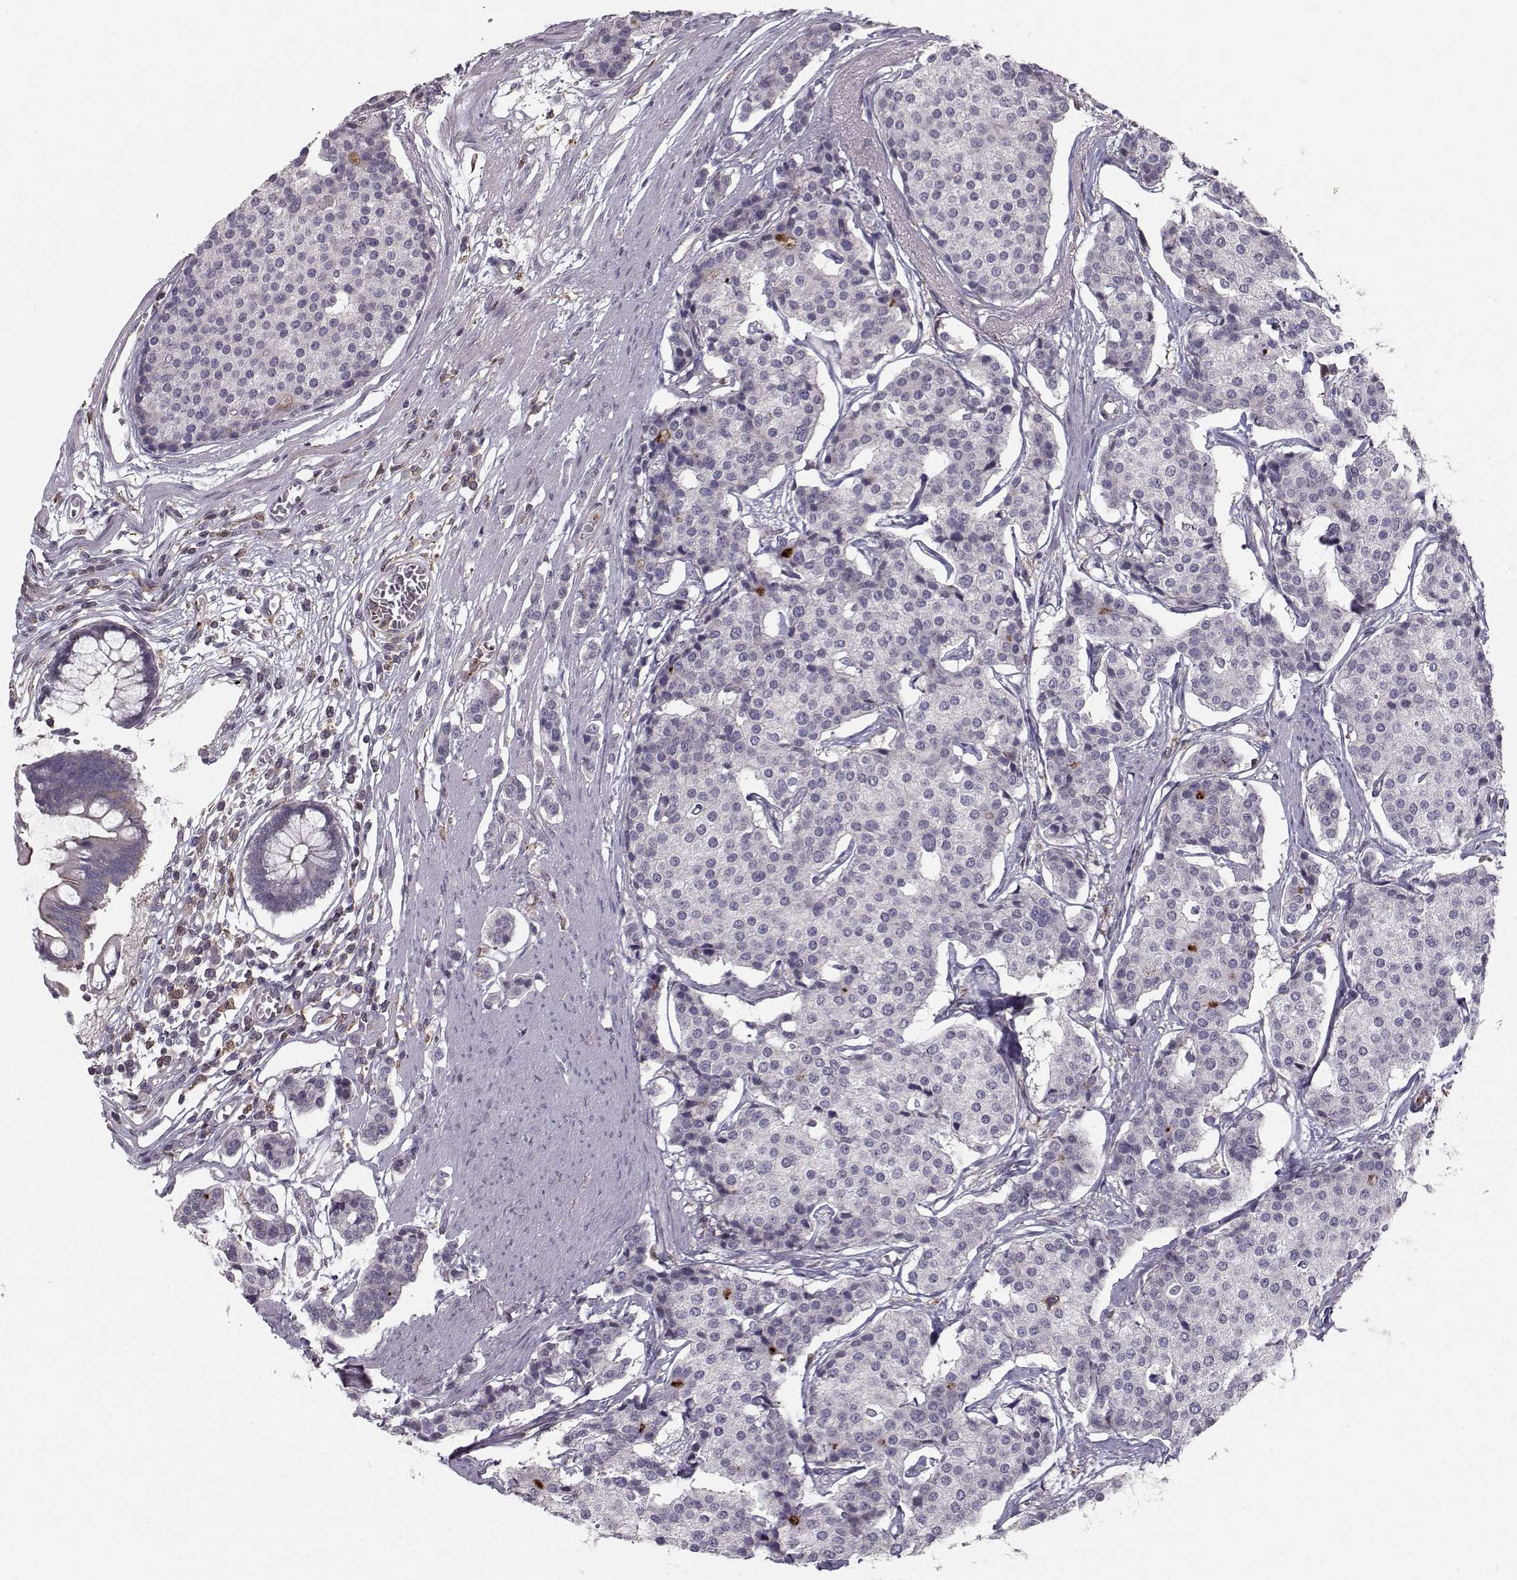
{"staining": {"intensity": "negative", "quantity": "none", "location": "none"}, "tissue": "carcinoid", "cell_type": "Tumor cells", "image_type": "cancer", "snomed": [{"axis": "morphology", "description": "Carcinoid, malignant, NOS"}, {"axis": "topography", "description": "Small intestine"}], "caption": "Carcinoid was stained to show a protein in brown. There is no significant staining in tumor cells.", "gene": "ASB16", "patient": {"sex": "female", "age": 65}}